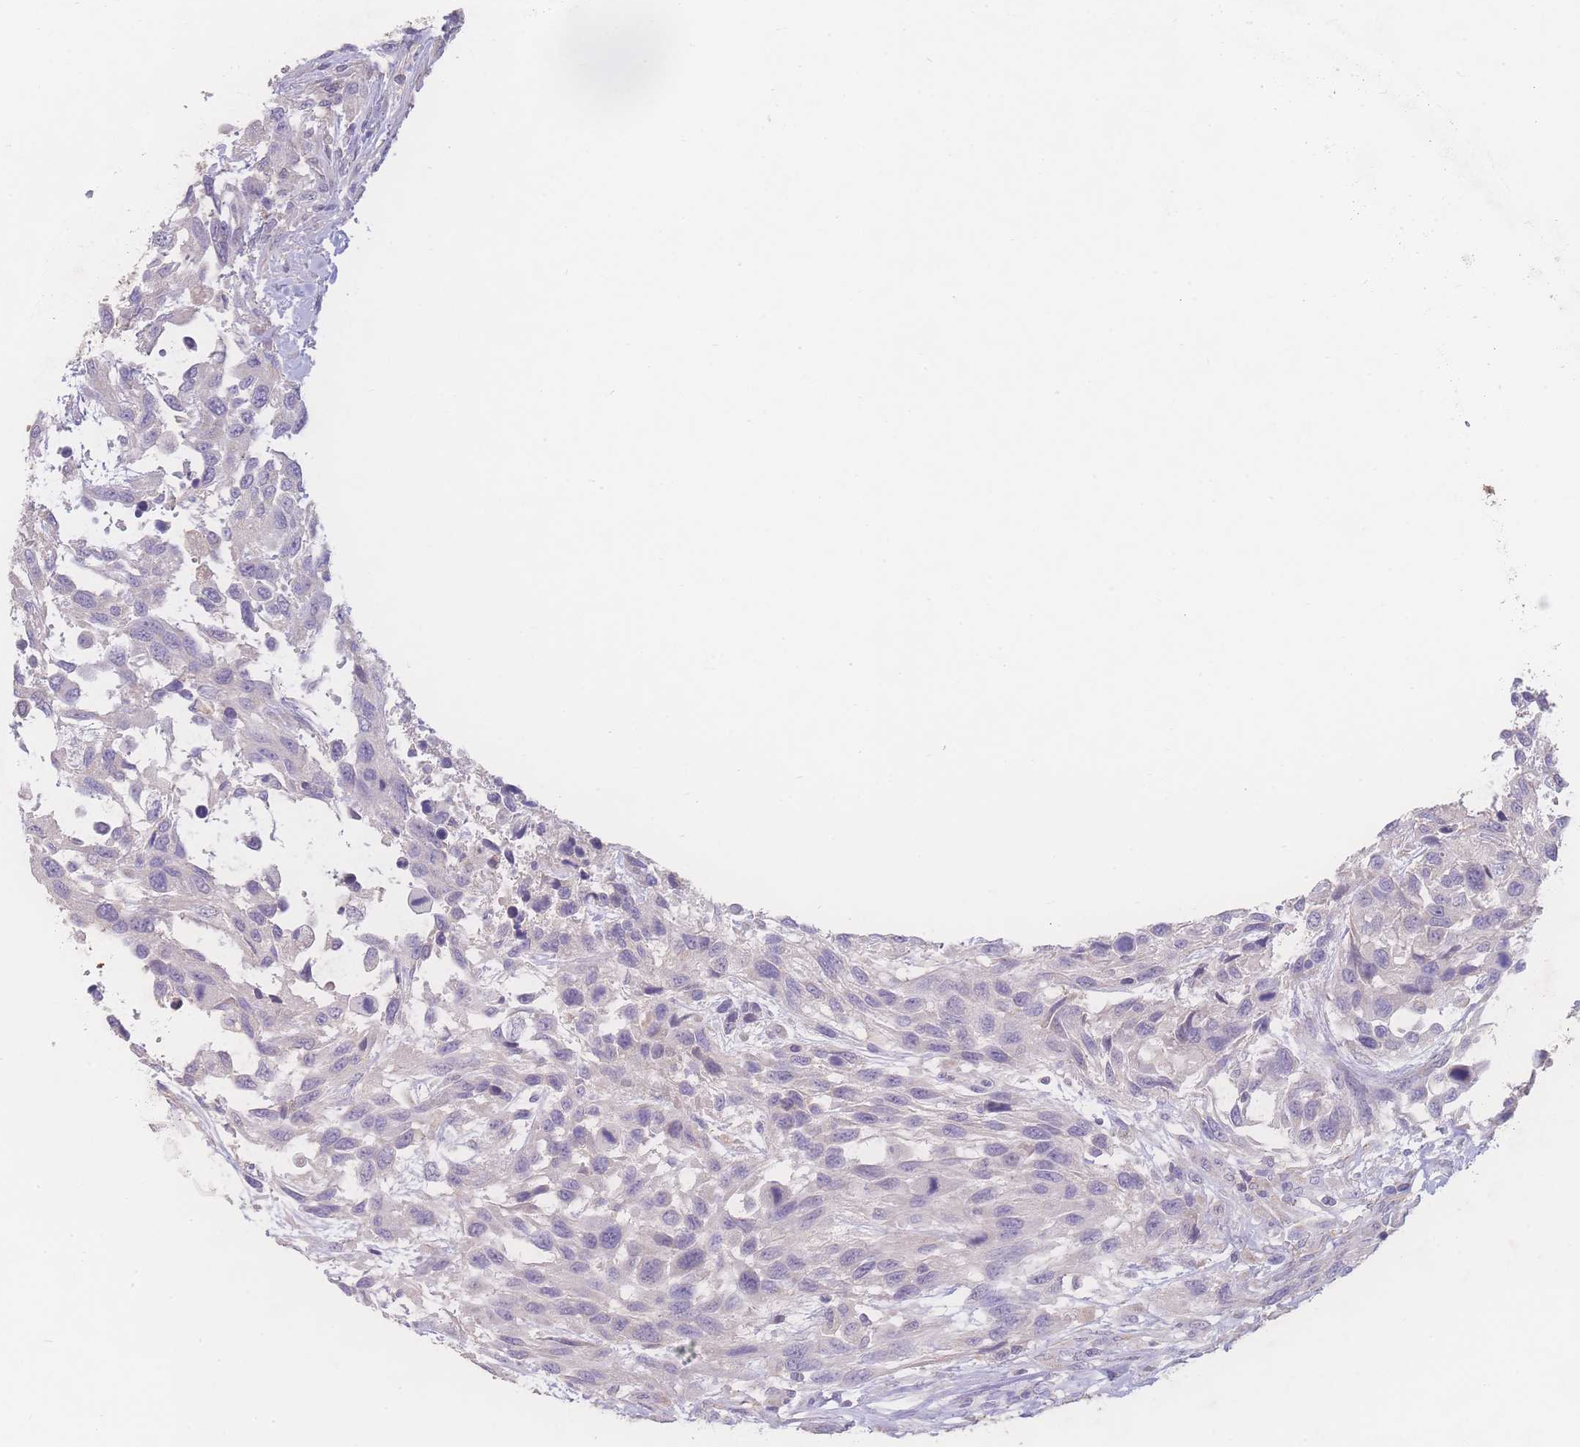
{"staining": {"intensity": "negative", "quantity": "none", "location": "none"}, "tissue": "urothelial cancer", "cell_type": "Tumor cells", "image_type": "cancer", "snomed": [{"axis": "morphology", "description": "Urothelial carcinoma, High grade"}, {"axis": "topography", "description": "Urinary bladder"}], "caption": "A high-resolution micrograph shows immunohistochemistry (IHC) staining of urothelial carcinoma (high-grade), which displays no significant expression in tumor cells.", "gene": "GIPR", "patient": {"sex": "female", "age": 70}}